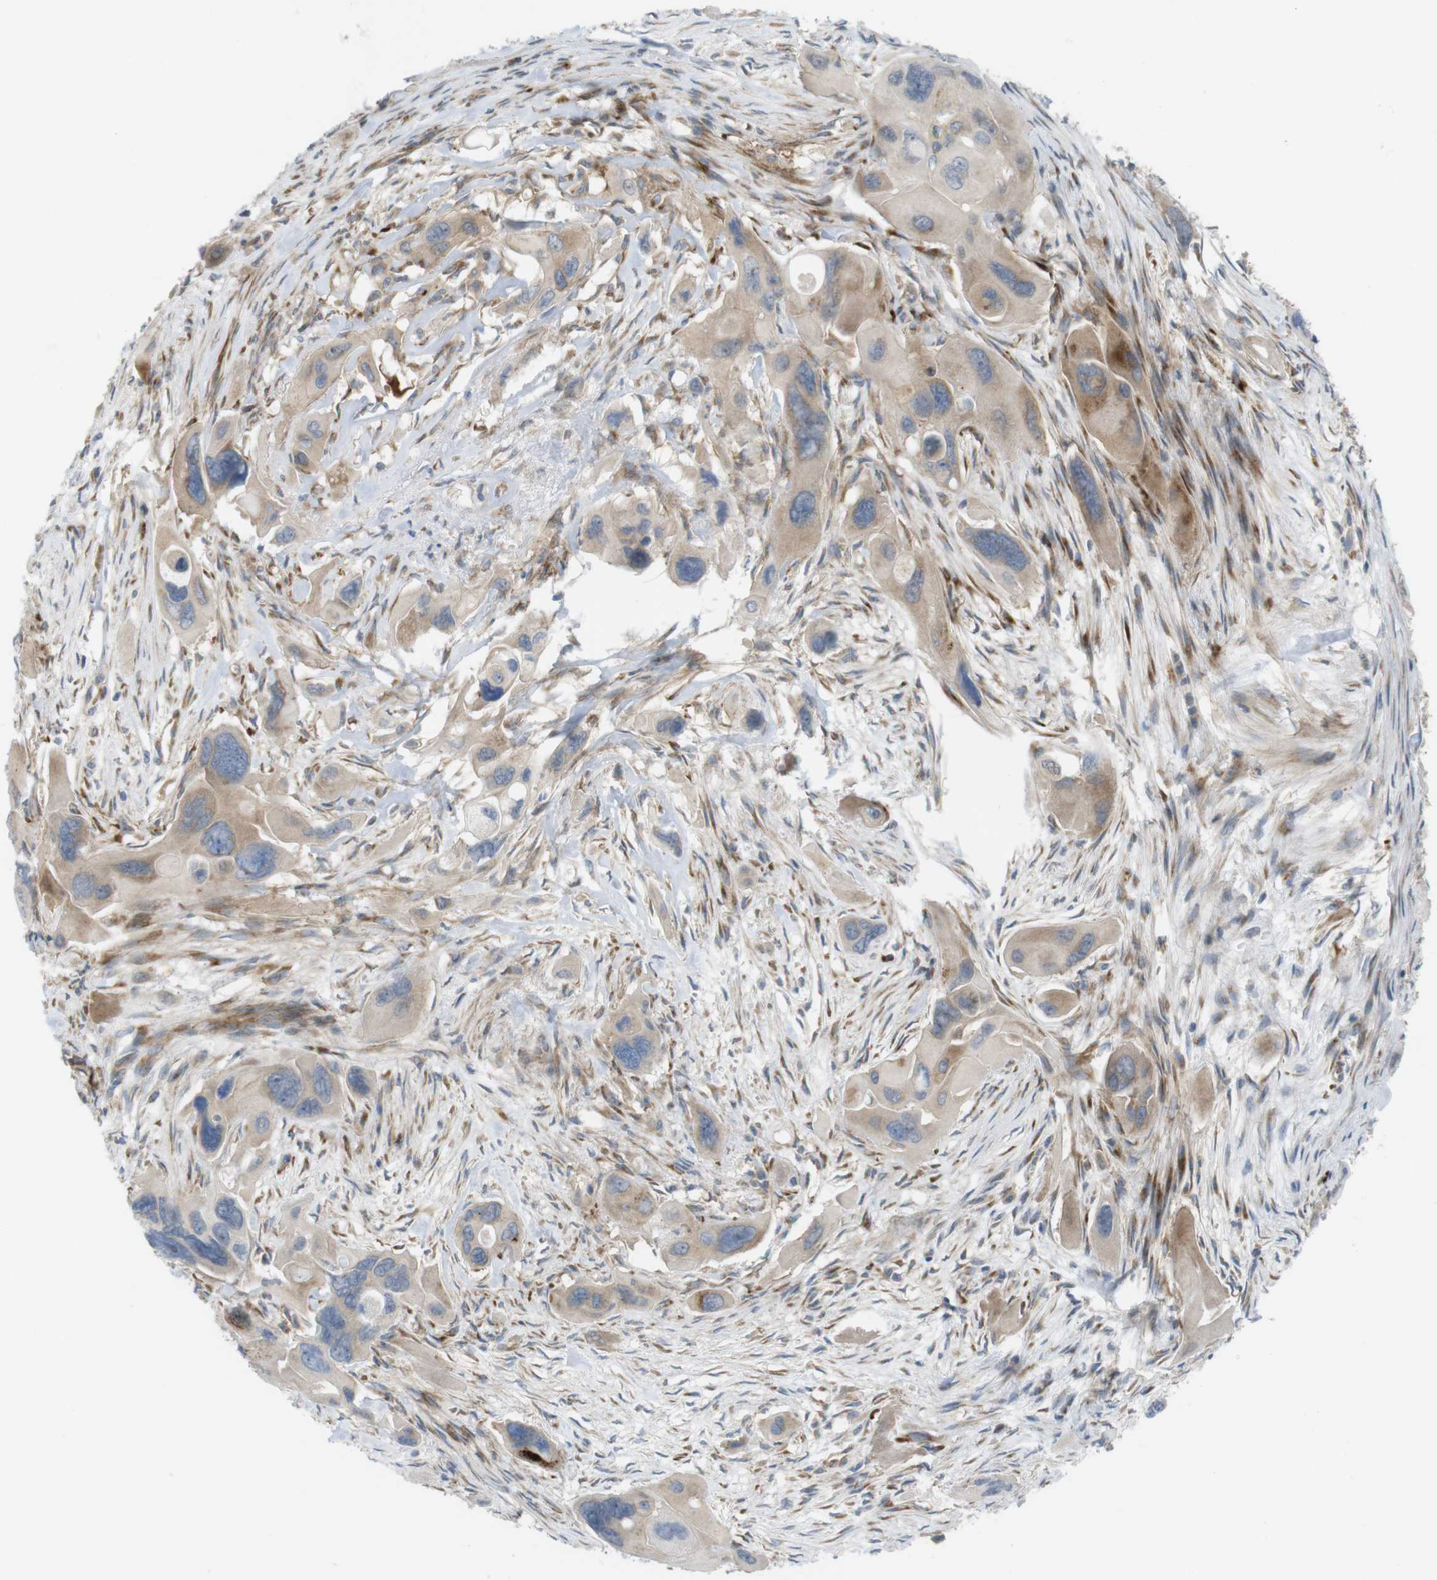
{"staining": {"intensity": "weak", "quantity": ">75%", "location": "cytoplasmic/membranous"}, "tissue": "pancreatic cancer", "cell_type": "Tumor cells", "image_type": "cancer", "snomed": [{"axis": "morphology", "description": "Adenocarcinoma, NOS"}, {"axis": "topography", "description": "Pancreas"}], "caption": "DAB (3,3'-diaminobenzidine) immunohistochemical staining of pancreatic adenocarcinoma demonstrates weak cytoplasmic/membranous protein staining in about >75% of tumor cells.", "gene": "GJC3", "patient": {"sex": "male", "age": 73}}